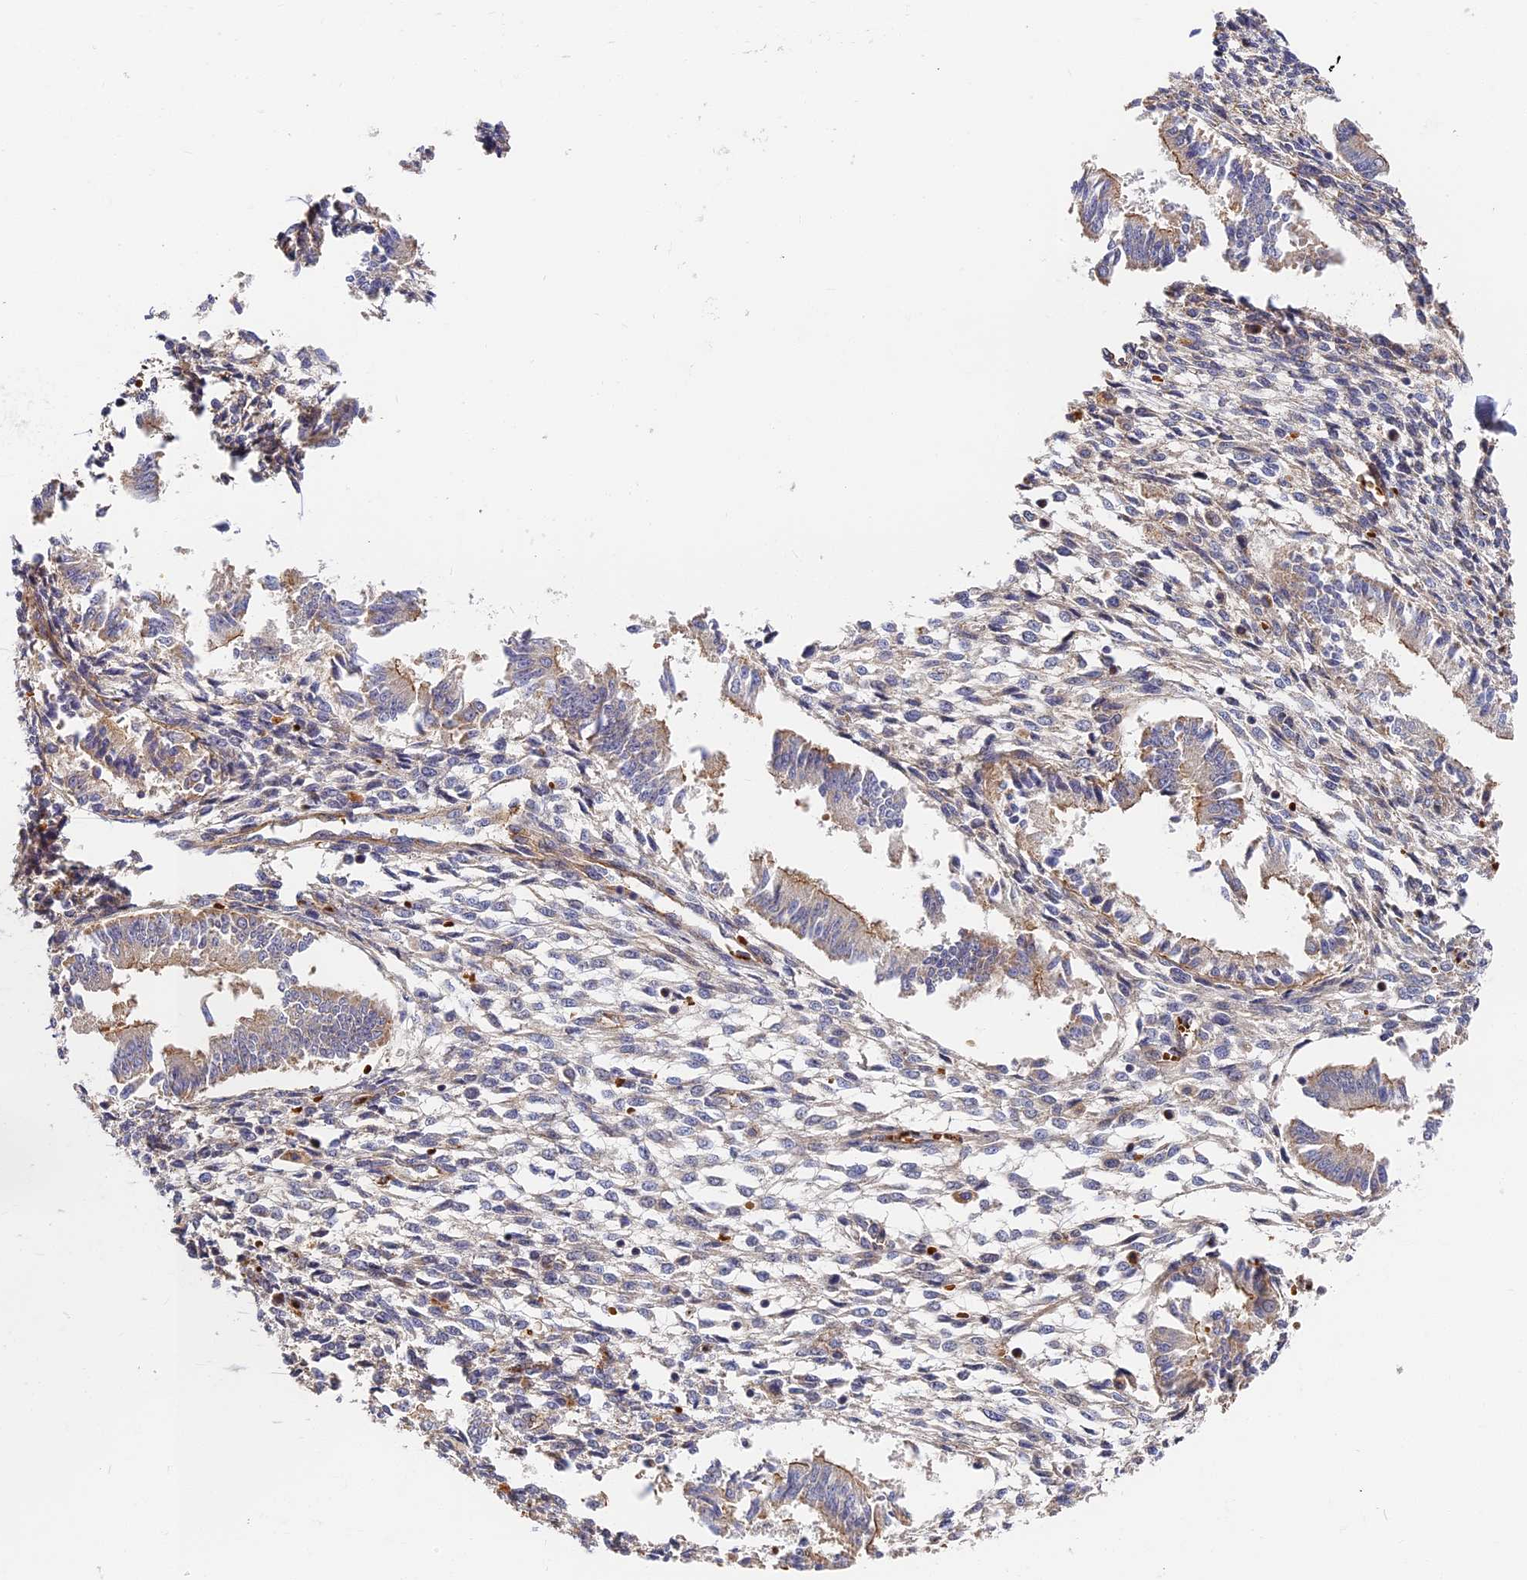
{"staining": {"intensity": "negative", "quantity": "none", "location": "none"}, "tissue": "endometrium", "cell_type": "Cells in endometrial stroma", "image_type": "normal", "snomed": [{"axis": "morphology", "description": "Normal tissue, NOS"}, {"axis": "topography", "description": "Uterus"}, {"axis": "topography", "description": "Endometrium"}], "caption": "Immunohistochemistry (IHC) photomicrograph of unremarkable endometrium: human endometrium stained with DAB (3,3'-diaminobenzidine) reveals no significant protein staining in cells in endometrial stroma. (DAB immunohistochemistry, high magnification).", "gene": "MISP3", "patient": {"sex": "female", "age": 48}}